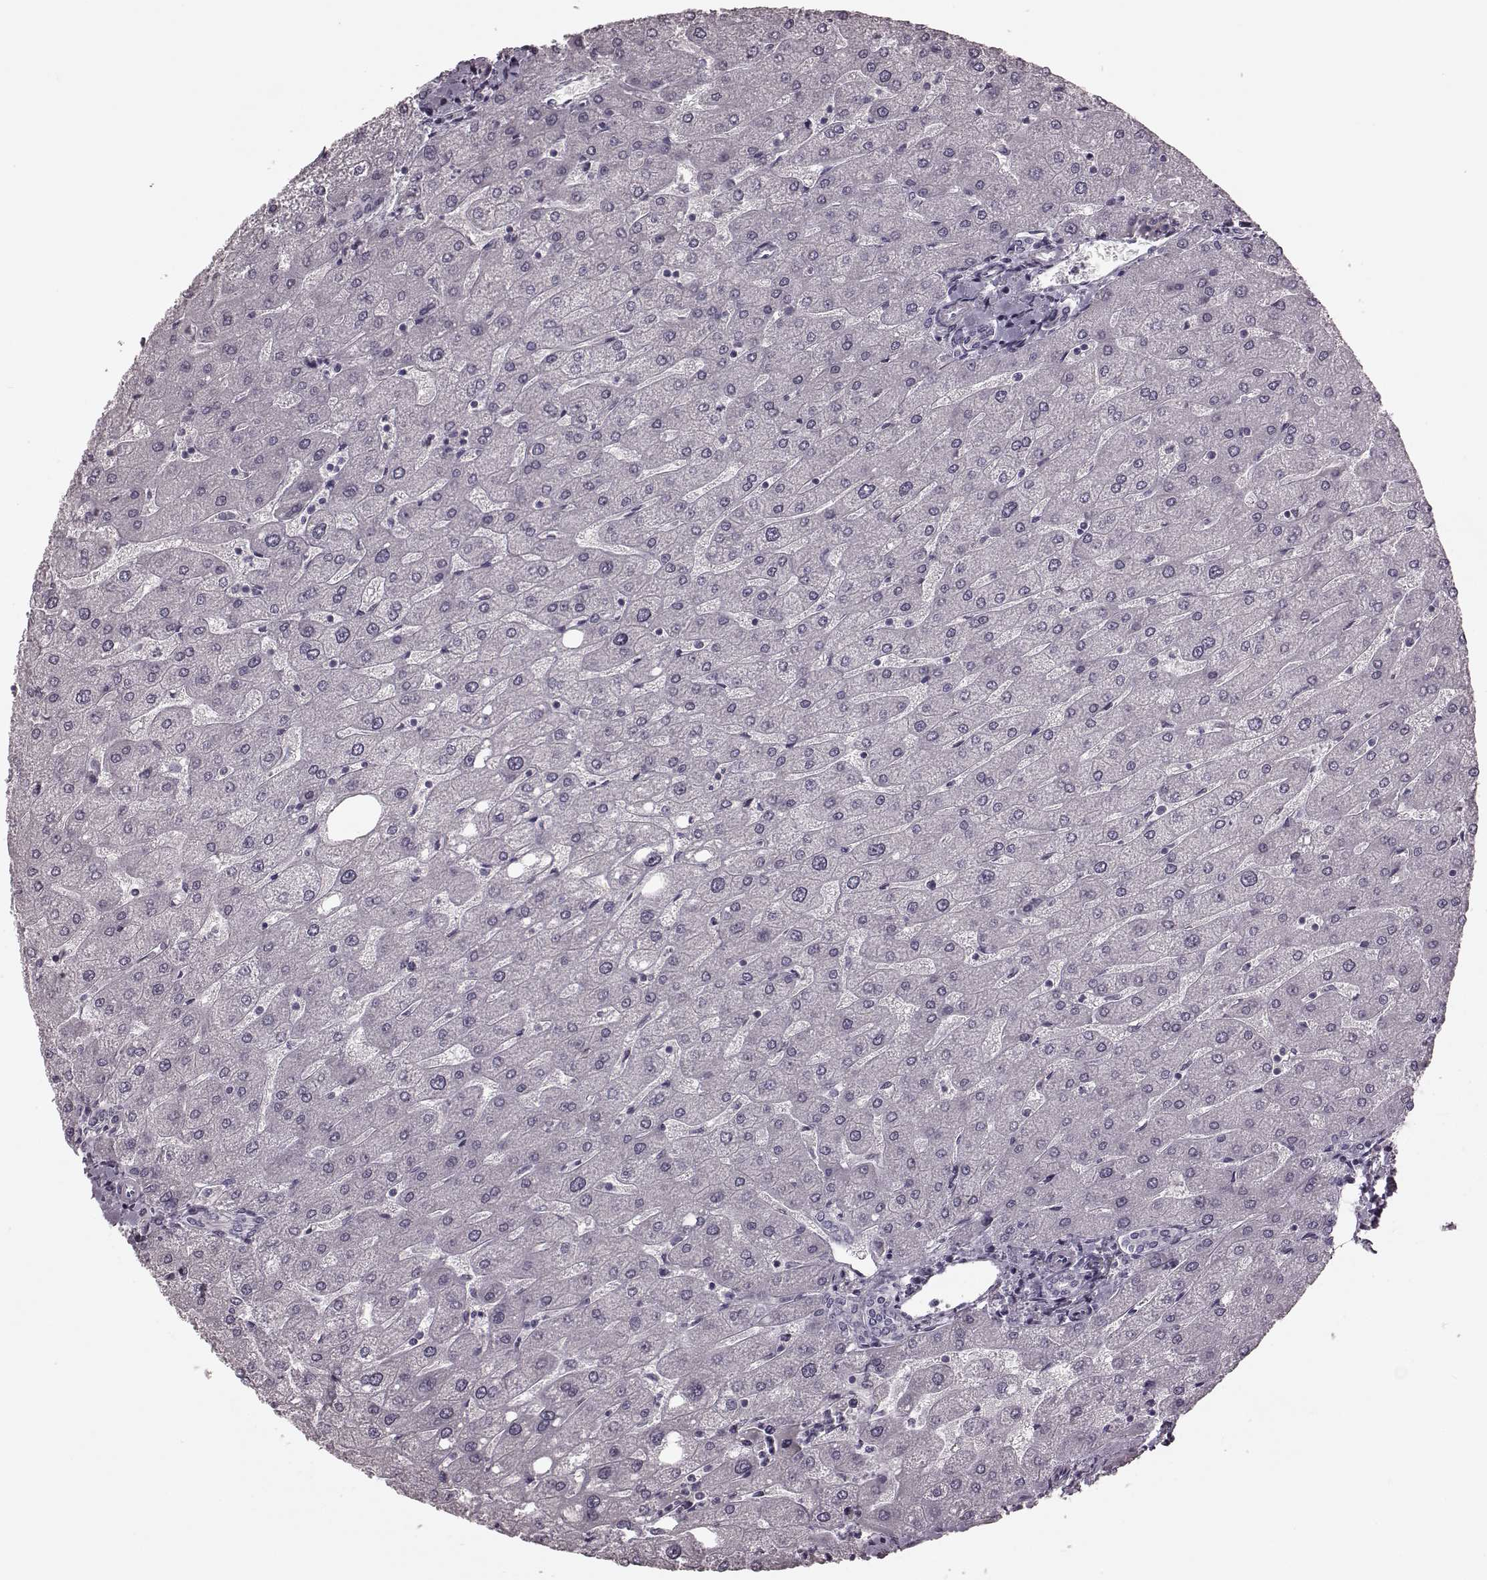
{"staining": {"intensity": "negative", "quantity": "none", "location": "none"}, "tissue": "liver", "cell_type": "Cholangiocytes", "image_type": "normal", "snomed": [{"axis": "morphology", "description": "Normal tissue, NOS"}, {"axis": "topography", "description": "Liver"}], "caption": "DAB (3,3'-diaminobenzidine) immunohistochemical staining of normal liver demonstrates no significant positivity in cholangiocytes. (DAB immunohistochemistry (IHC) with hematoxylin counter stain).", "gene": "TRPM1", "patient": {"sex": "male", "age": 67}}